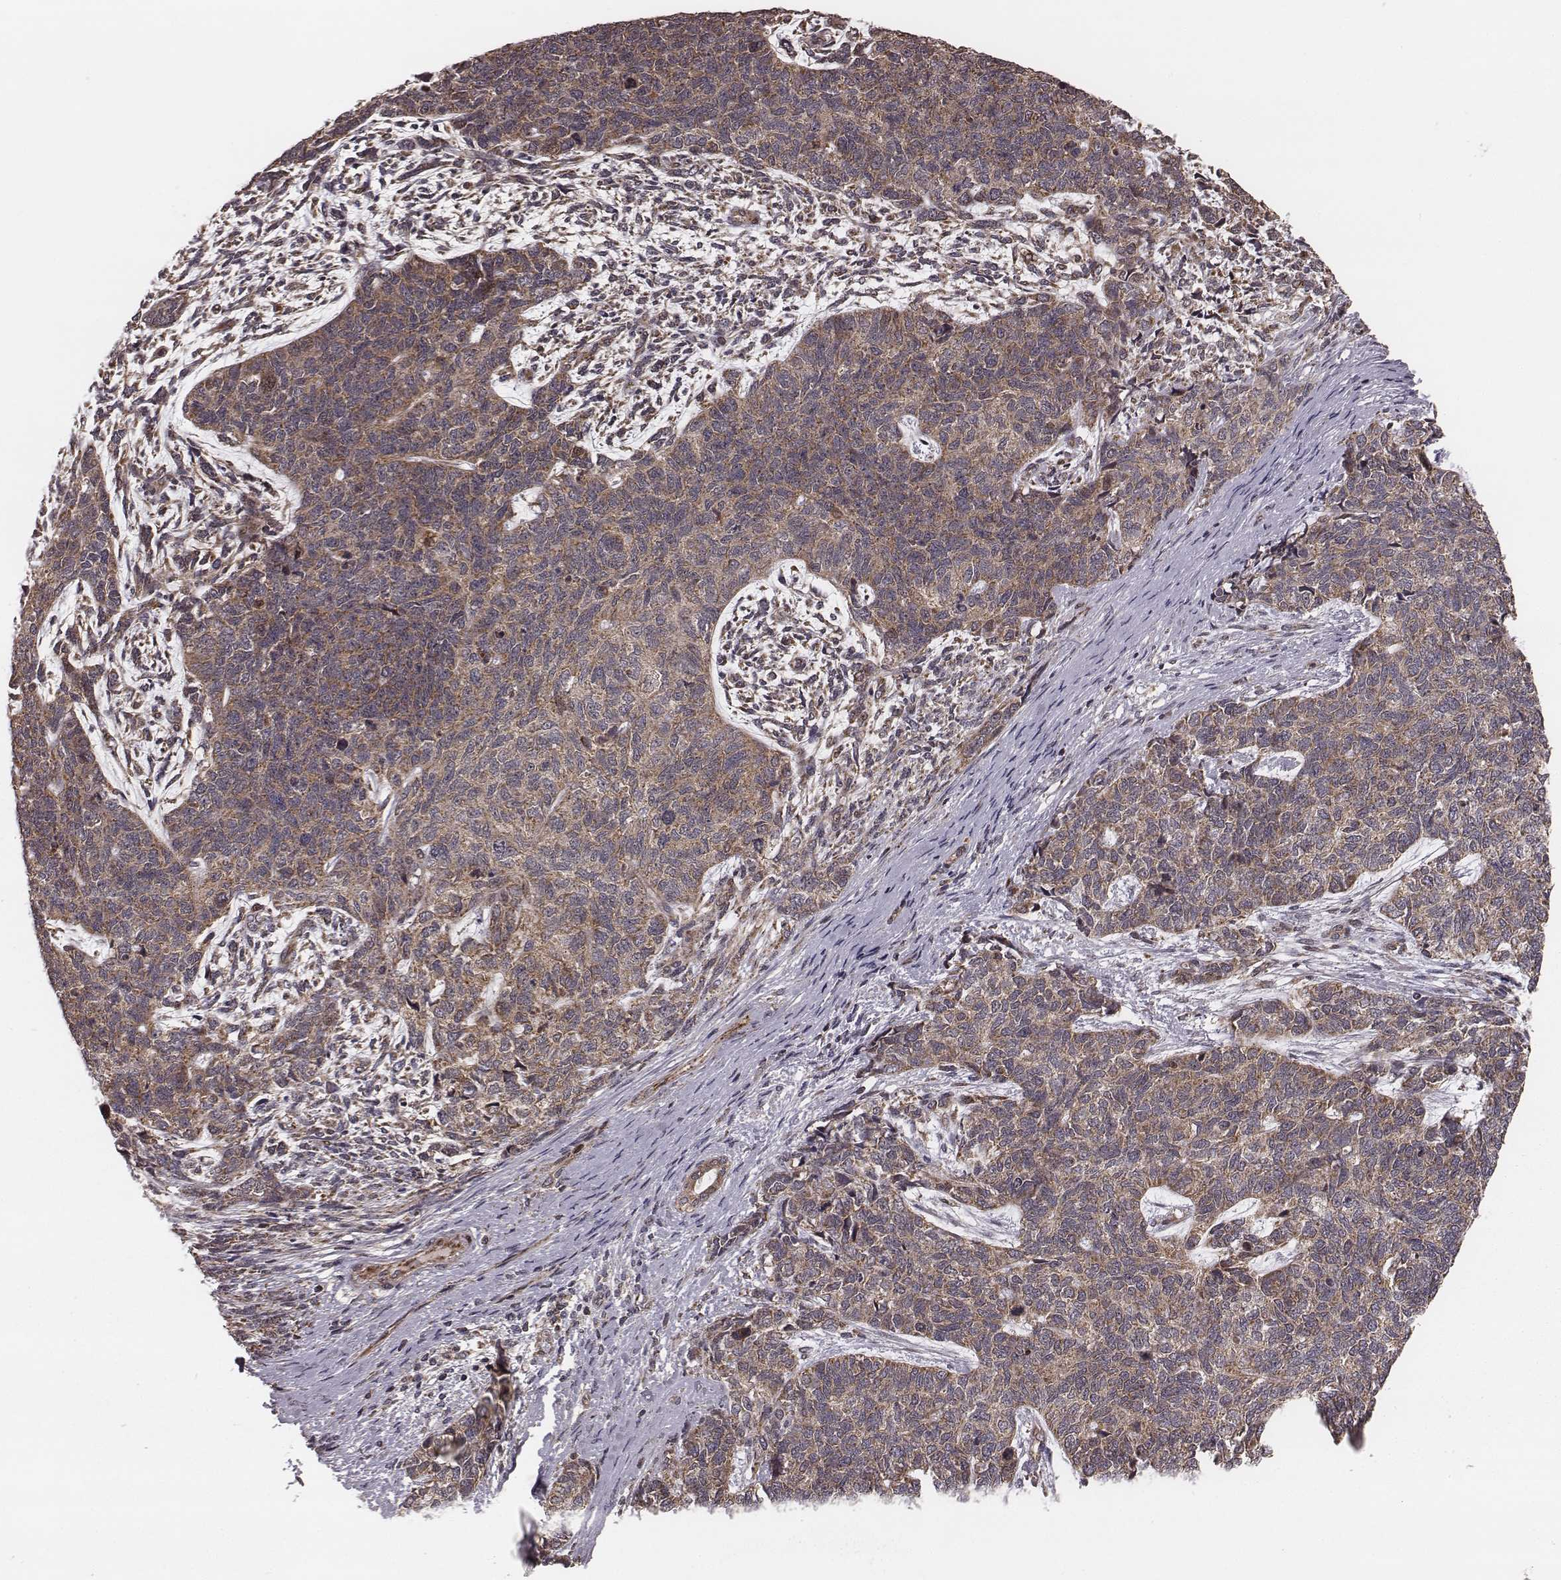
{"staining": {"intensity": "moderate", "quantity": ">75%", "location": "cytoplasmic/membranous"}, "tissue": "cervical cancer", "cell_type": "Tumor cells", "image_type": "cancer", "snomed": [{"axis": "morphology", "description": "Squamous cell carcinoma, NOS"}, {"axis": "topography", "description": "Cervix"}], "caption": "Approximately >75% of tumor cells in cervical cancer (squamous cell carcinoma) reveal moderate cytoplasmic/membranous protein positivity as visualized by brown immunohistochemical staining.", "gene": "ZDHHC21", "patient": {"sex": "female", "age": 63}}